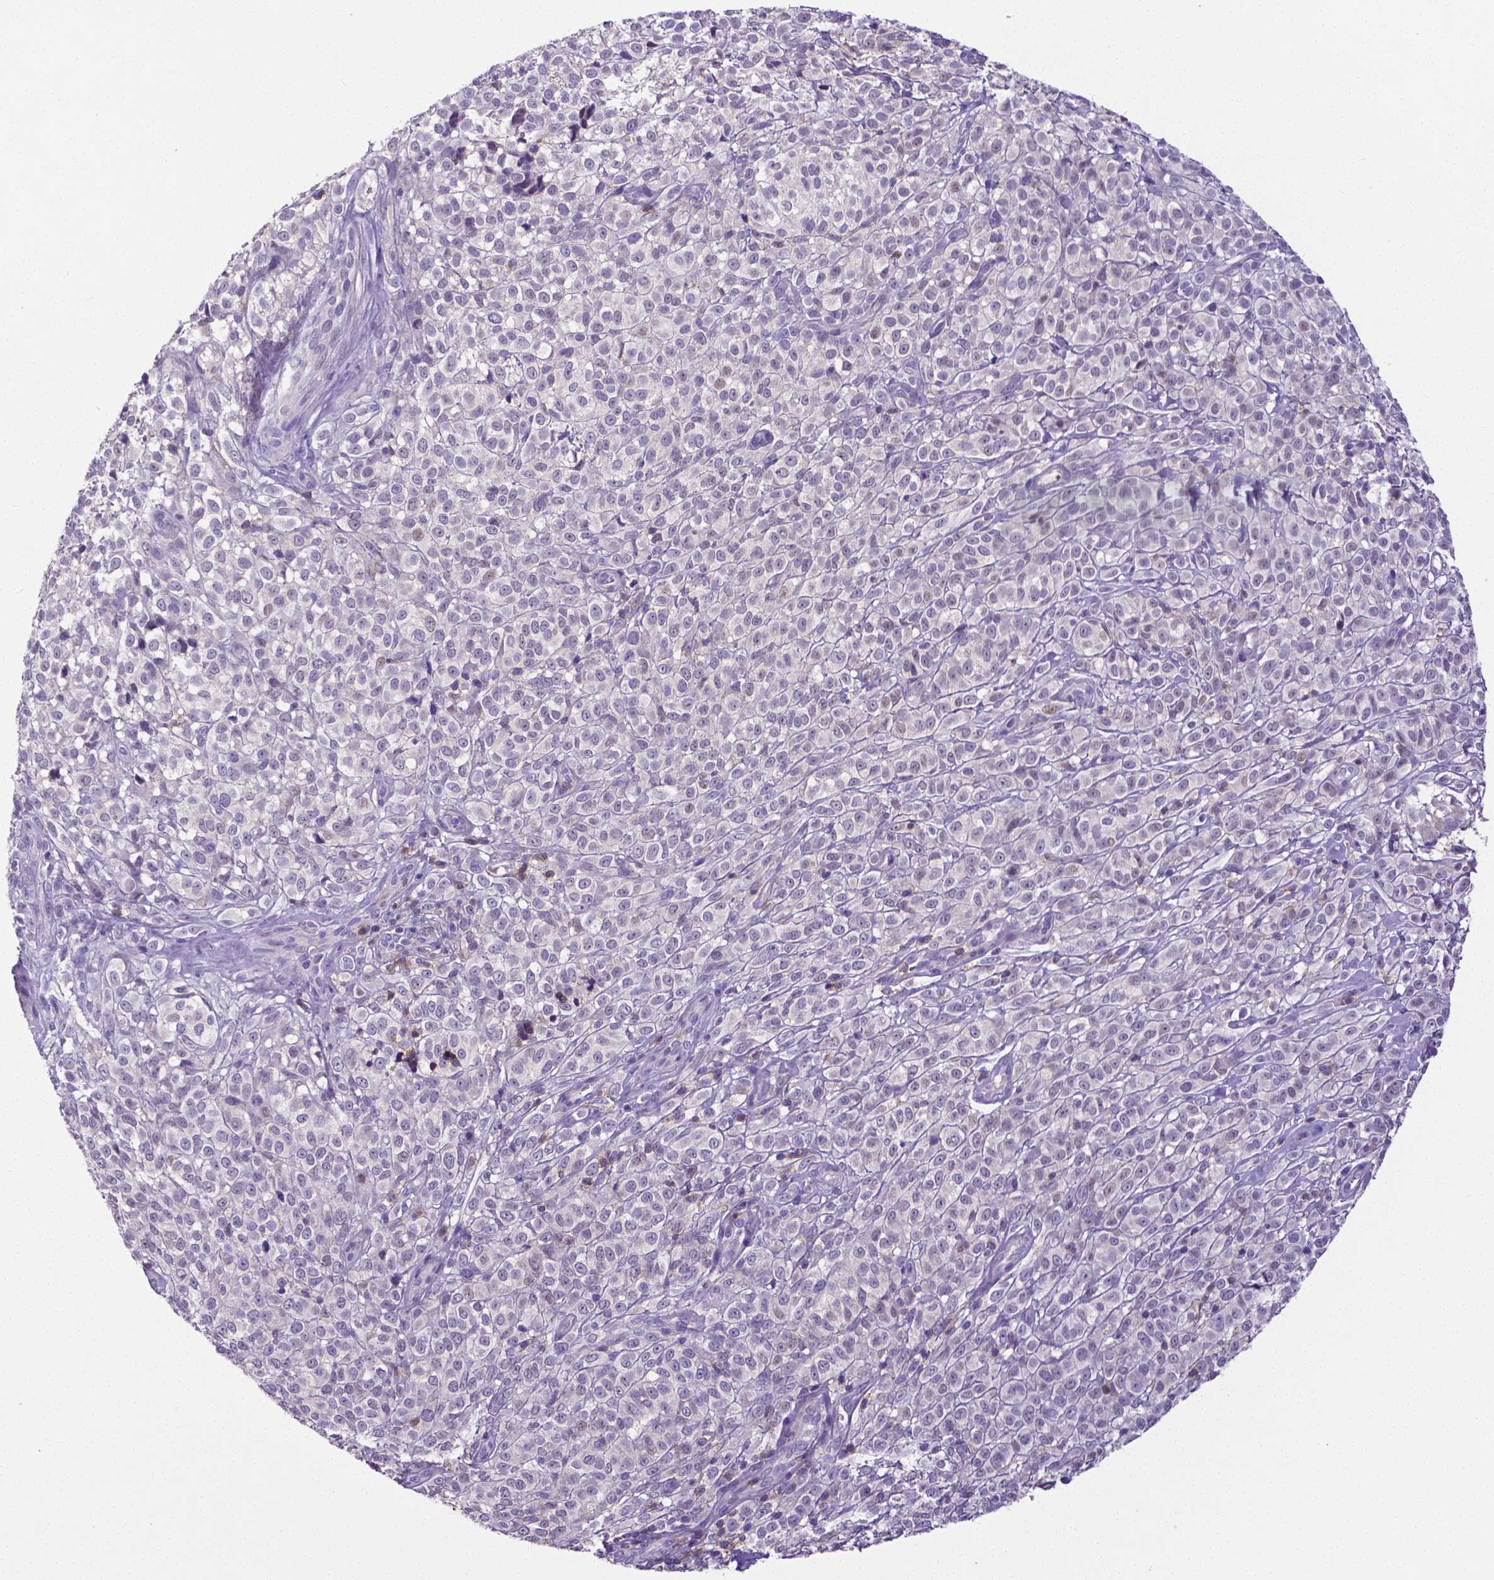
{"staining": {"intensity": "negative", "quantity": "none", "location": "none"}, "tissue": "melanoma", "cell_type": "Tumor cells", "image_type": "cancer", "snomed": [{"axis": "morphology", "description": "Malignant melanoma, NOS"}, {"axis": "topography", "description": "Skin"}], "caption": "A high-resolution micrograph shows immunohistochemistry staining of malignant melanoma, which shows no significant positivity in tumor cells.", "gene": "CD4", "patient": {"sex": "male", "age": 85}}